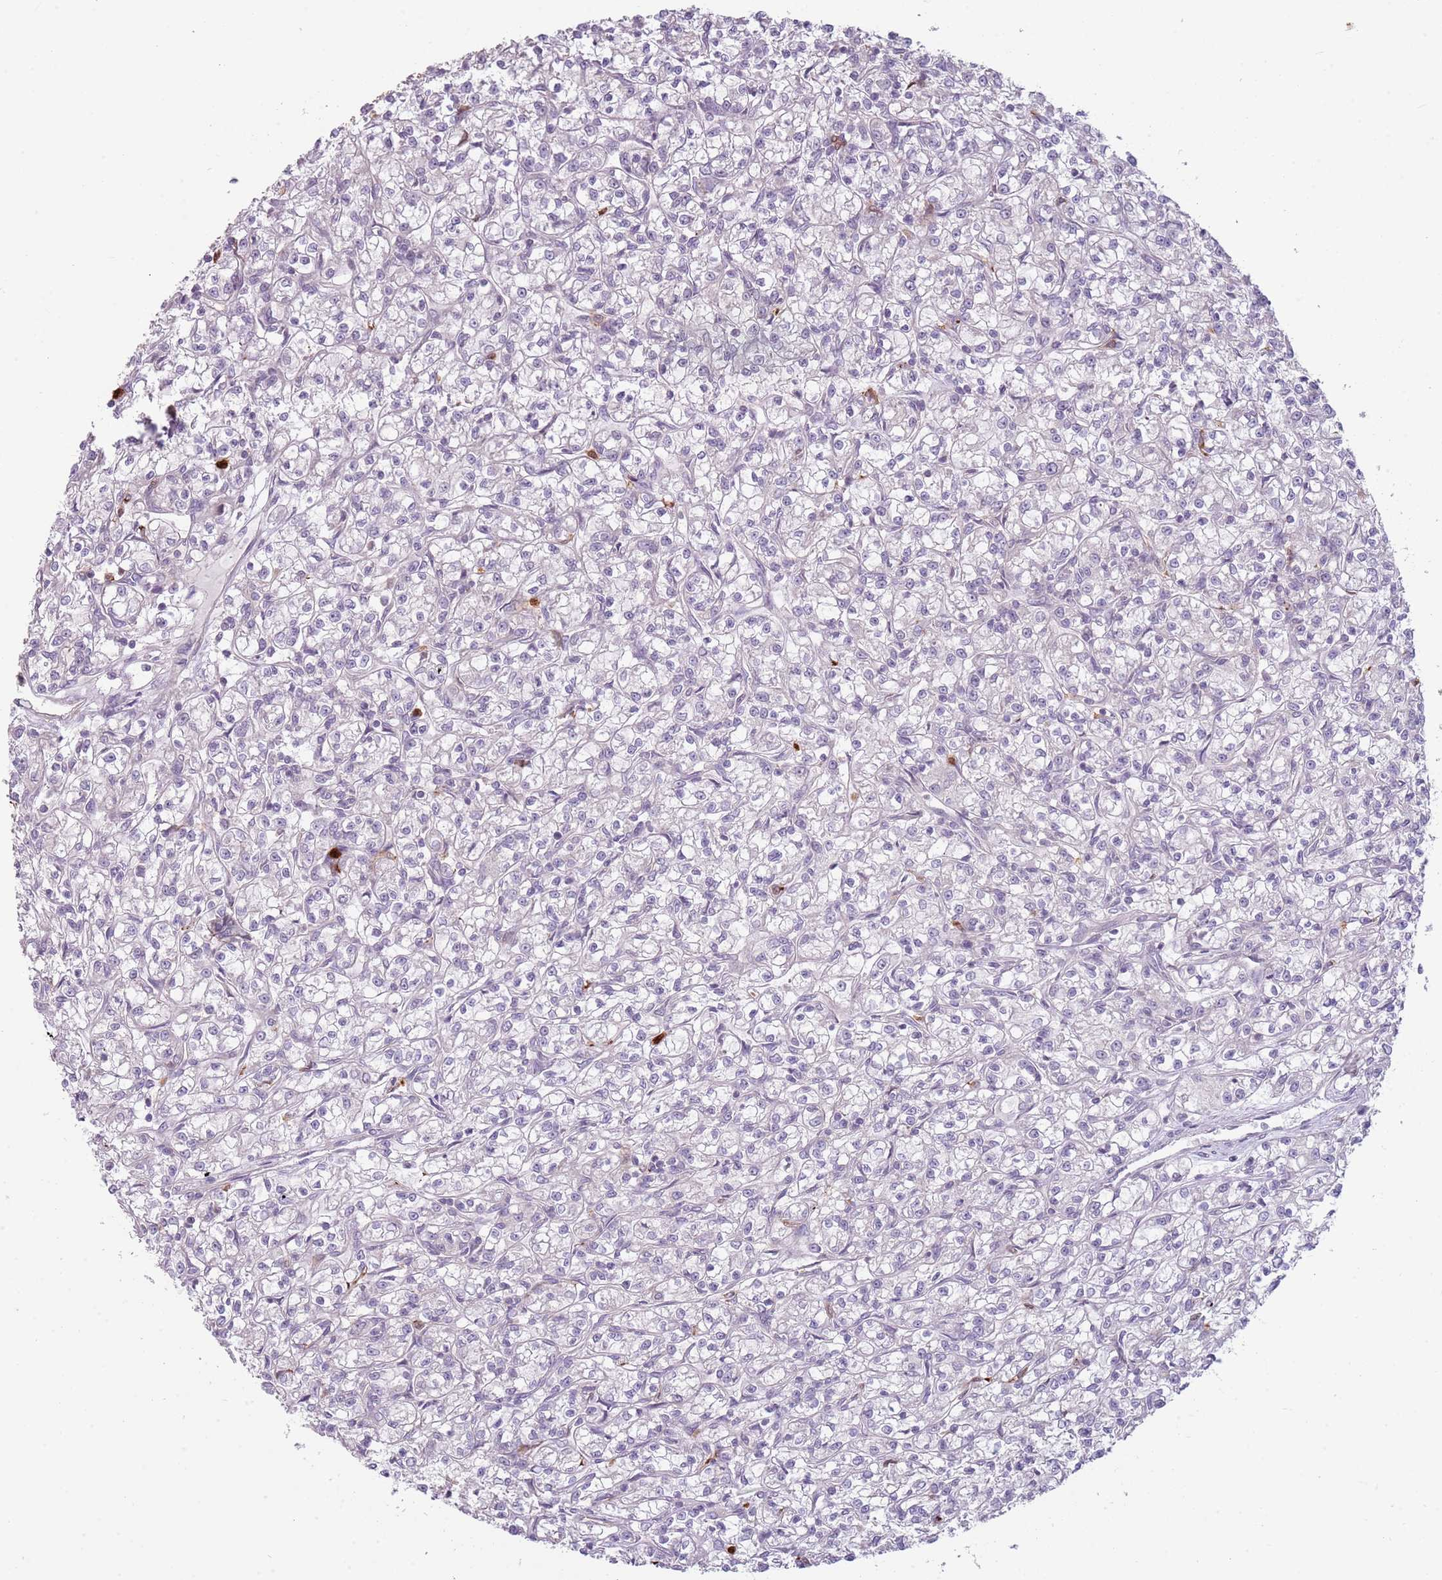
{"staining": {"intensity": "negative", "quantity": "none", "location": "none"}, "tissue": "renal cancer", "cell_type": "Tumor cells", "image_type": "cancer", "snomed": [{"axis": "morphology", "description": "Adenocarcinoma, NOS"}, {"axis": "topography", "description": "Kidney"}], "caption": "Immunohistochemistry (IHC) image of human renal cancer stained for a protein (brown), which displays no staining in tumor cells.", "gene": "SPAG4", "patient": {"sex": "female", "age": 59}}